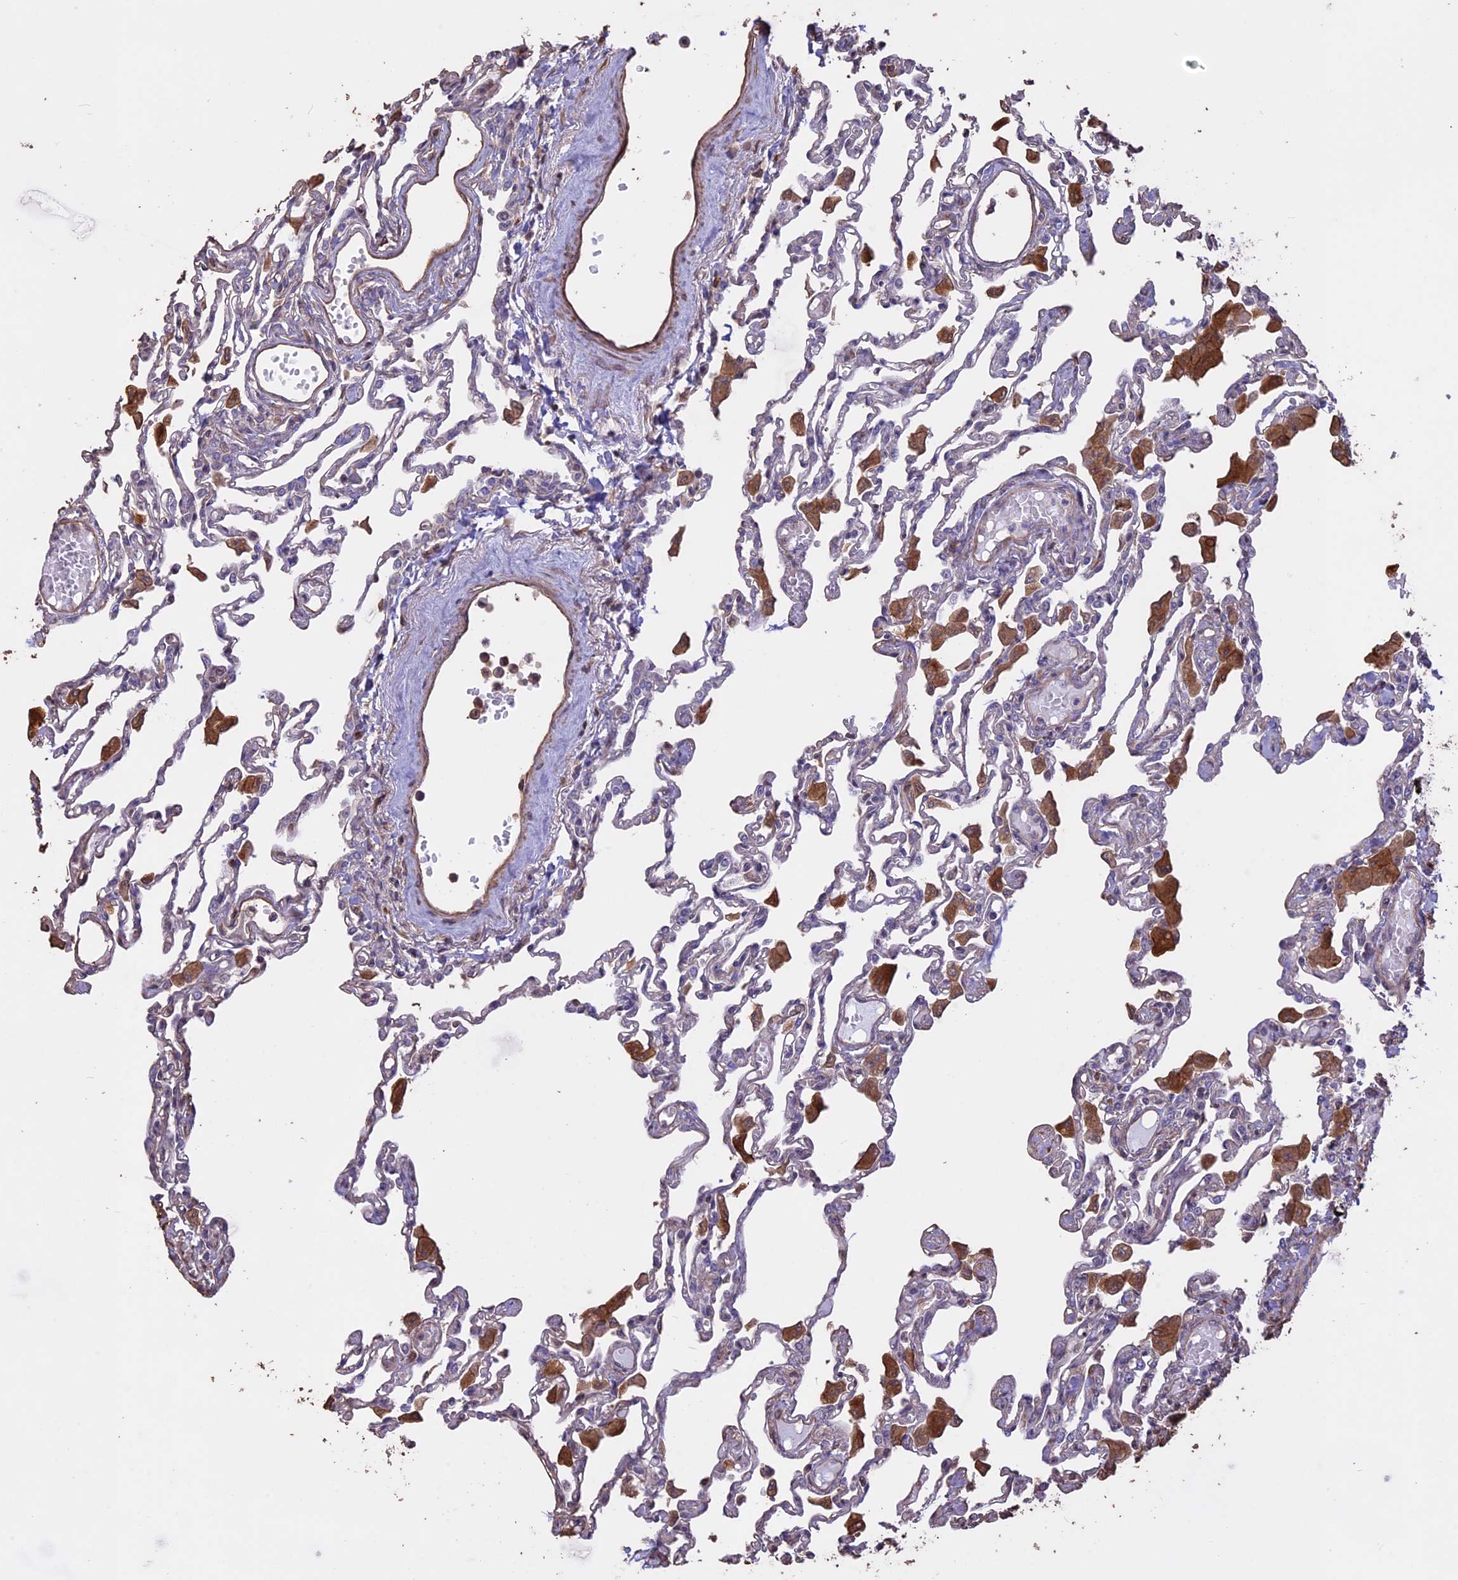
{"staining": {"intensity": "negative", "quantity": "none", "location": "none"}, "tissue": "lung", "cell_type": "Alveolar cells", "image_type": "normal", "snomed": [{"axis": "morphology", "description": "Normal tissue, NOS"}, {"axis": "topography", "description": "Bronchus"}, {"axis": "topography", "description": "Lung"}], "caption": "This is an immunohistochemistry (IHC) micrograph of benign lung. There is no positivity in alveolar cells.", "gene": "CCDC148", "patient": {"sex": "female", "age": 49}}